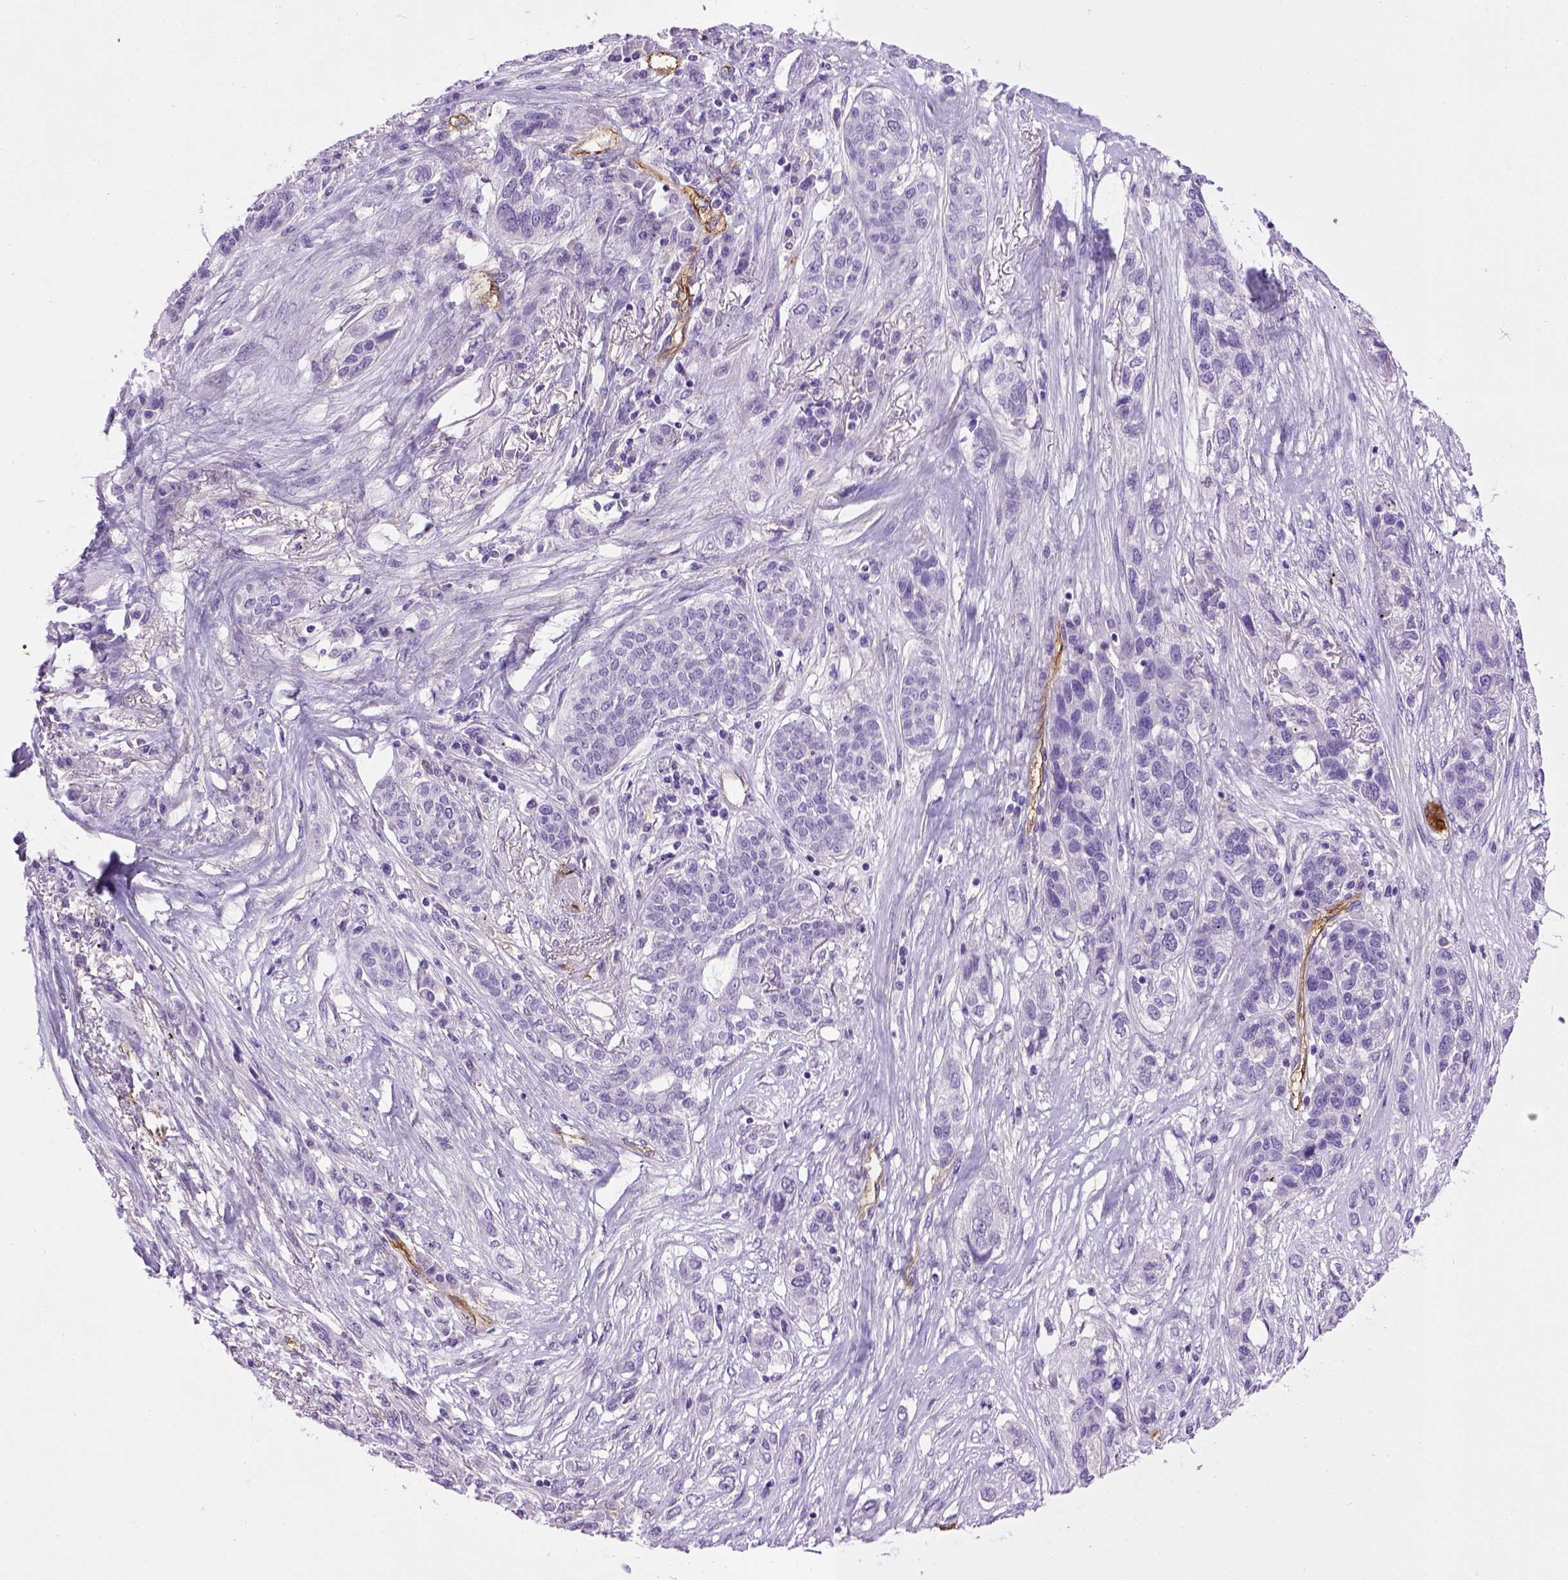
{"staining": {"intensity": "negative", "quantity": "none", "location": "none"}, "tissue": "lung cancer", "cell_type": "Tumor cells", "image_type": "cancer", "snomed": [{"axis": "morphology", "description": "Squamous cell carcinoma, NOS"}, {"axis": "topography", "description": "Lung"}], "caption": "Lung cancer (squamous cell carcinoma) stained for a protein using immunohistochemistry demonstrates no staining tumor cells.", "gene": "ENG", "patient": {"sex": "female", "age": 70}}